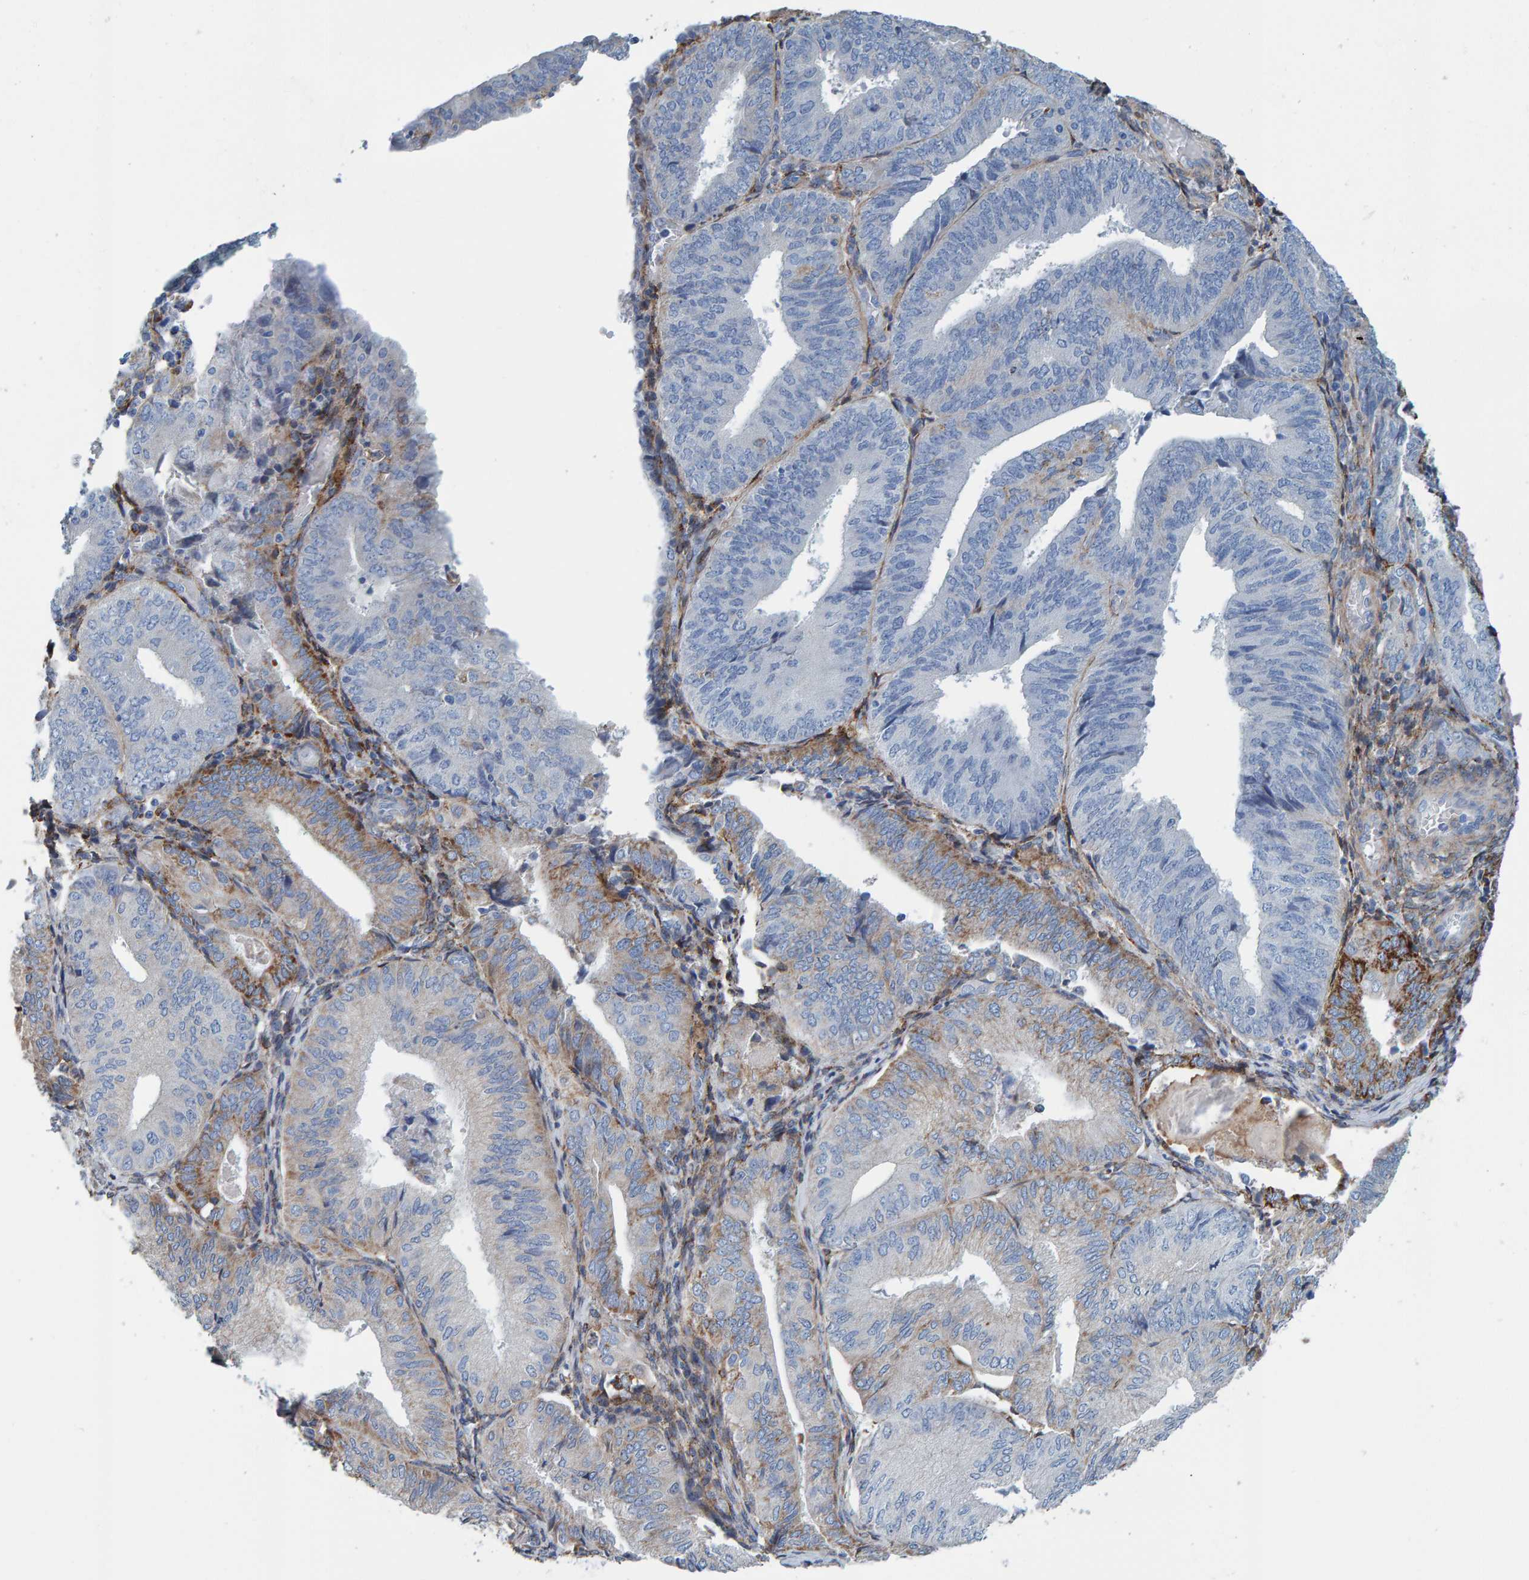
{"staining": {"intensity": "weak", "quantity": "25%-75%", "location": "cytoplasmic/membranous"}, "tissue": "endometrial cancer", "cell_type": "Tumor cells", "image_type": "cancer", "snomed": [{"axis": "morphology", "description": "Adenocarcinoma, NOS"}, {"axis": "topography", "description": "Endometrium"}], "caption": "Adenocarcinoma (endometrial) was stained to show a protein in brown. There is low levels of weak cytoplasmic/membranous staining in about 25%-75% of tumor cells.", "gene": "LRP1", "patient": {"sex": "female", "age": 81}}